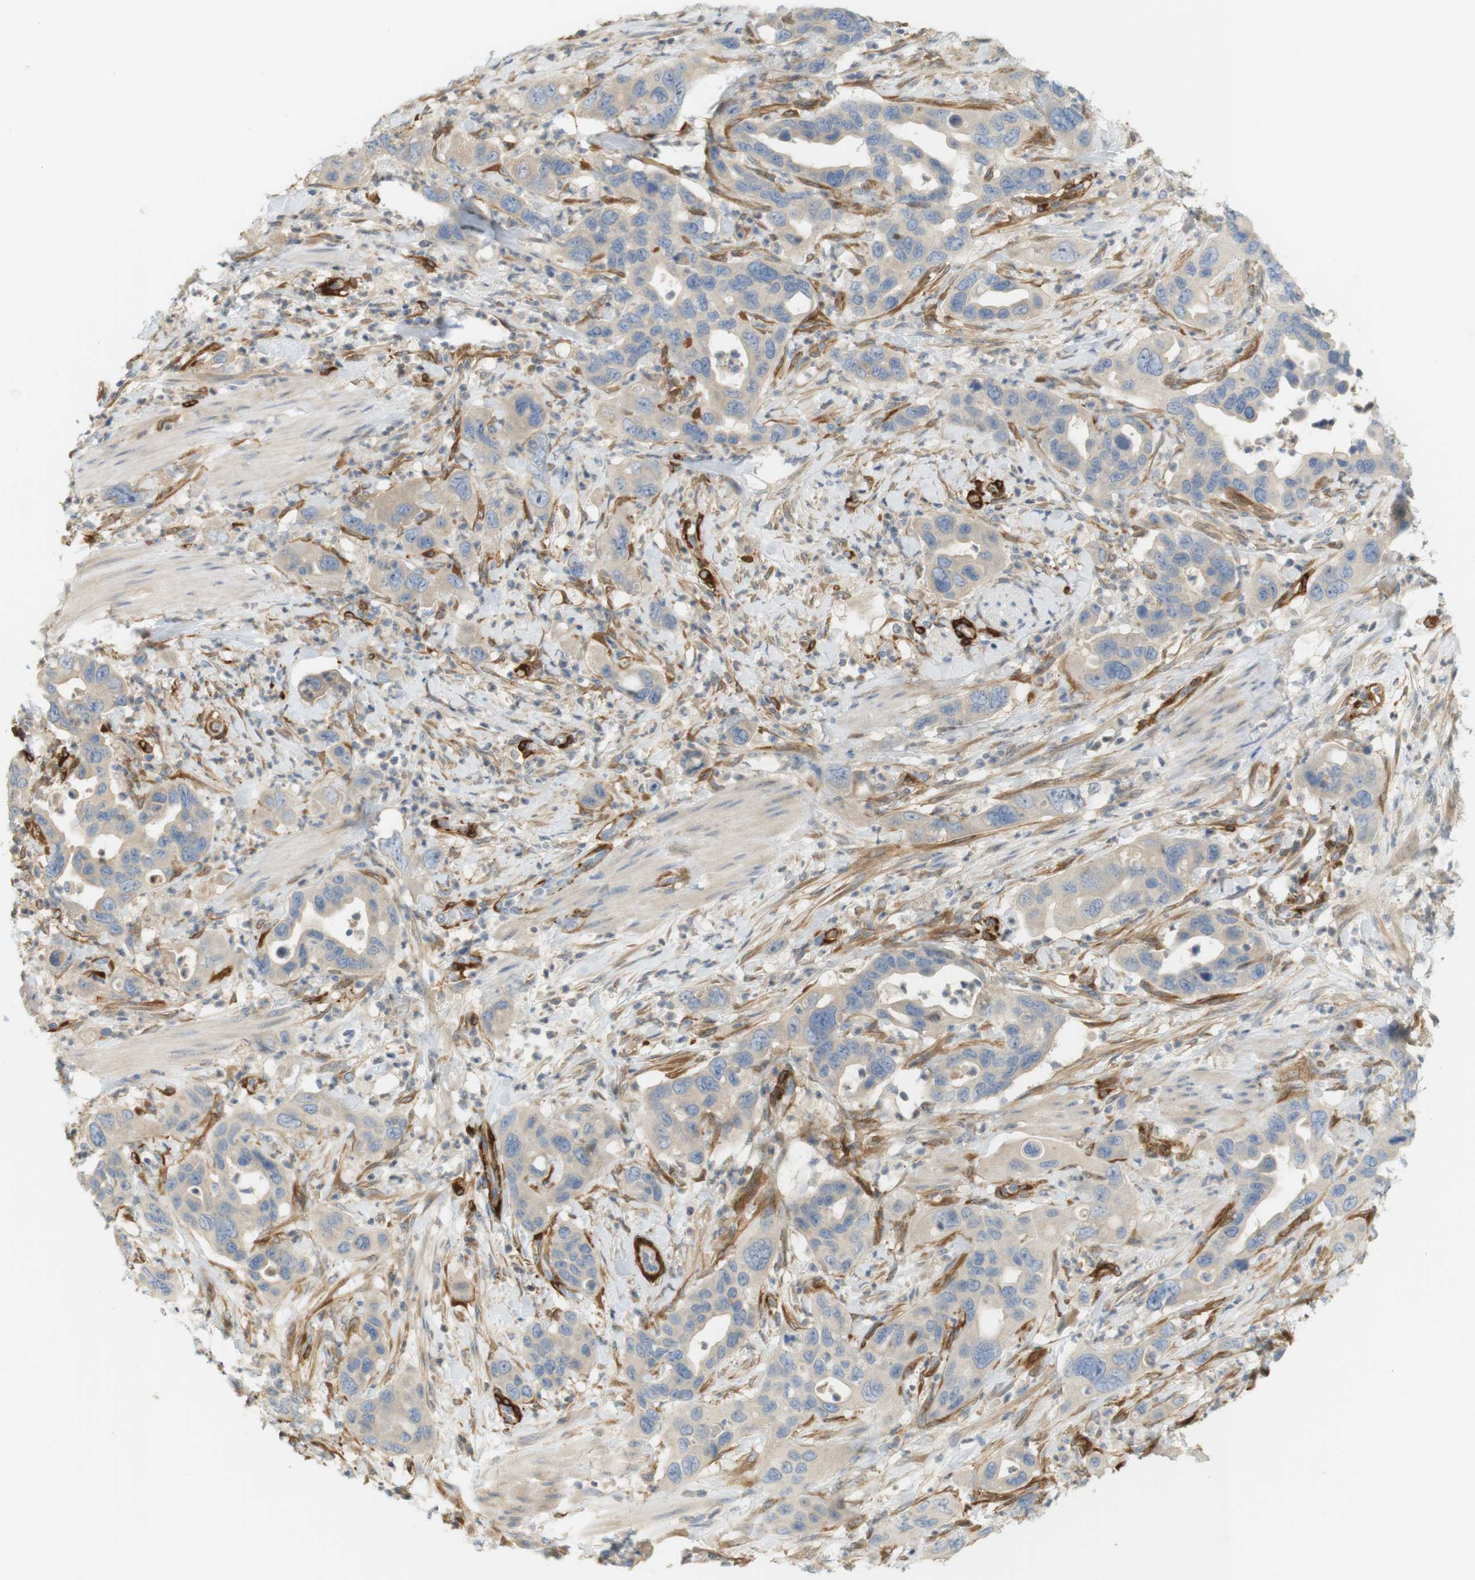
{"staining": {"intensity": "weak", "quantity": "<25%", "location": "cytoplasmic/membranous"}, "tissue": "pancreatic cancer", "cell_type": "Tumor cells", "image_type": "cancer", "snomed": [{"axis": "morphology", "description": "Adenocarcinoma, NOS"}, {"axis": "topography", "description": "Pancreas"}], "caption": "Photomicrograph shows no significant protein staining in tumor cells of adenocarcinoma (pancreatic). (Immunohistochemistry (ihc), brightfield microscopy, high magnification).", "gene": "PDE3A", "patient": {"sex": "female", "age": 71}}